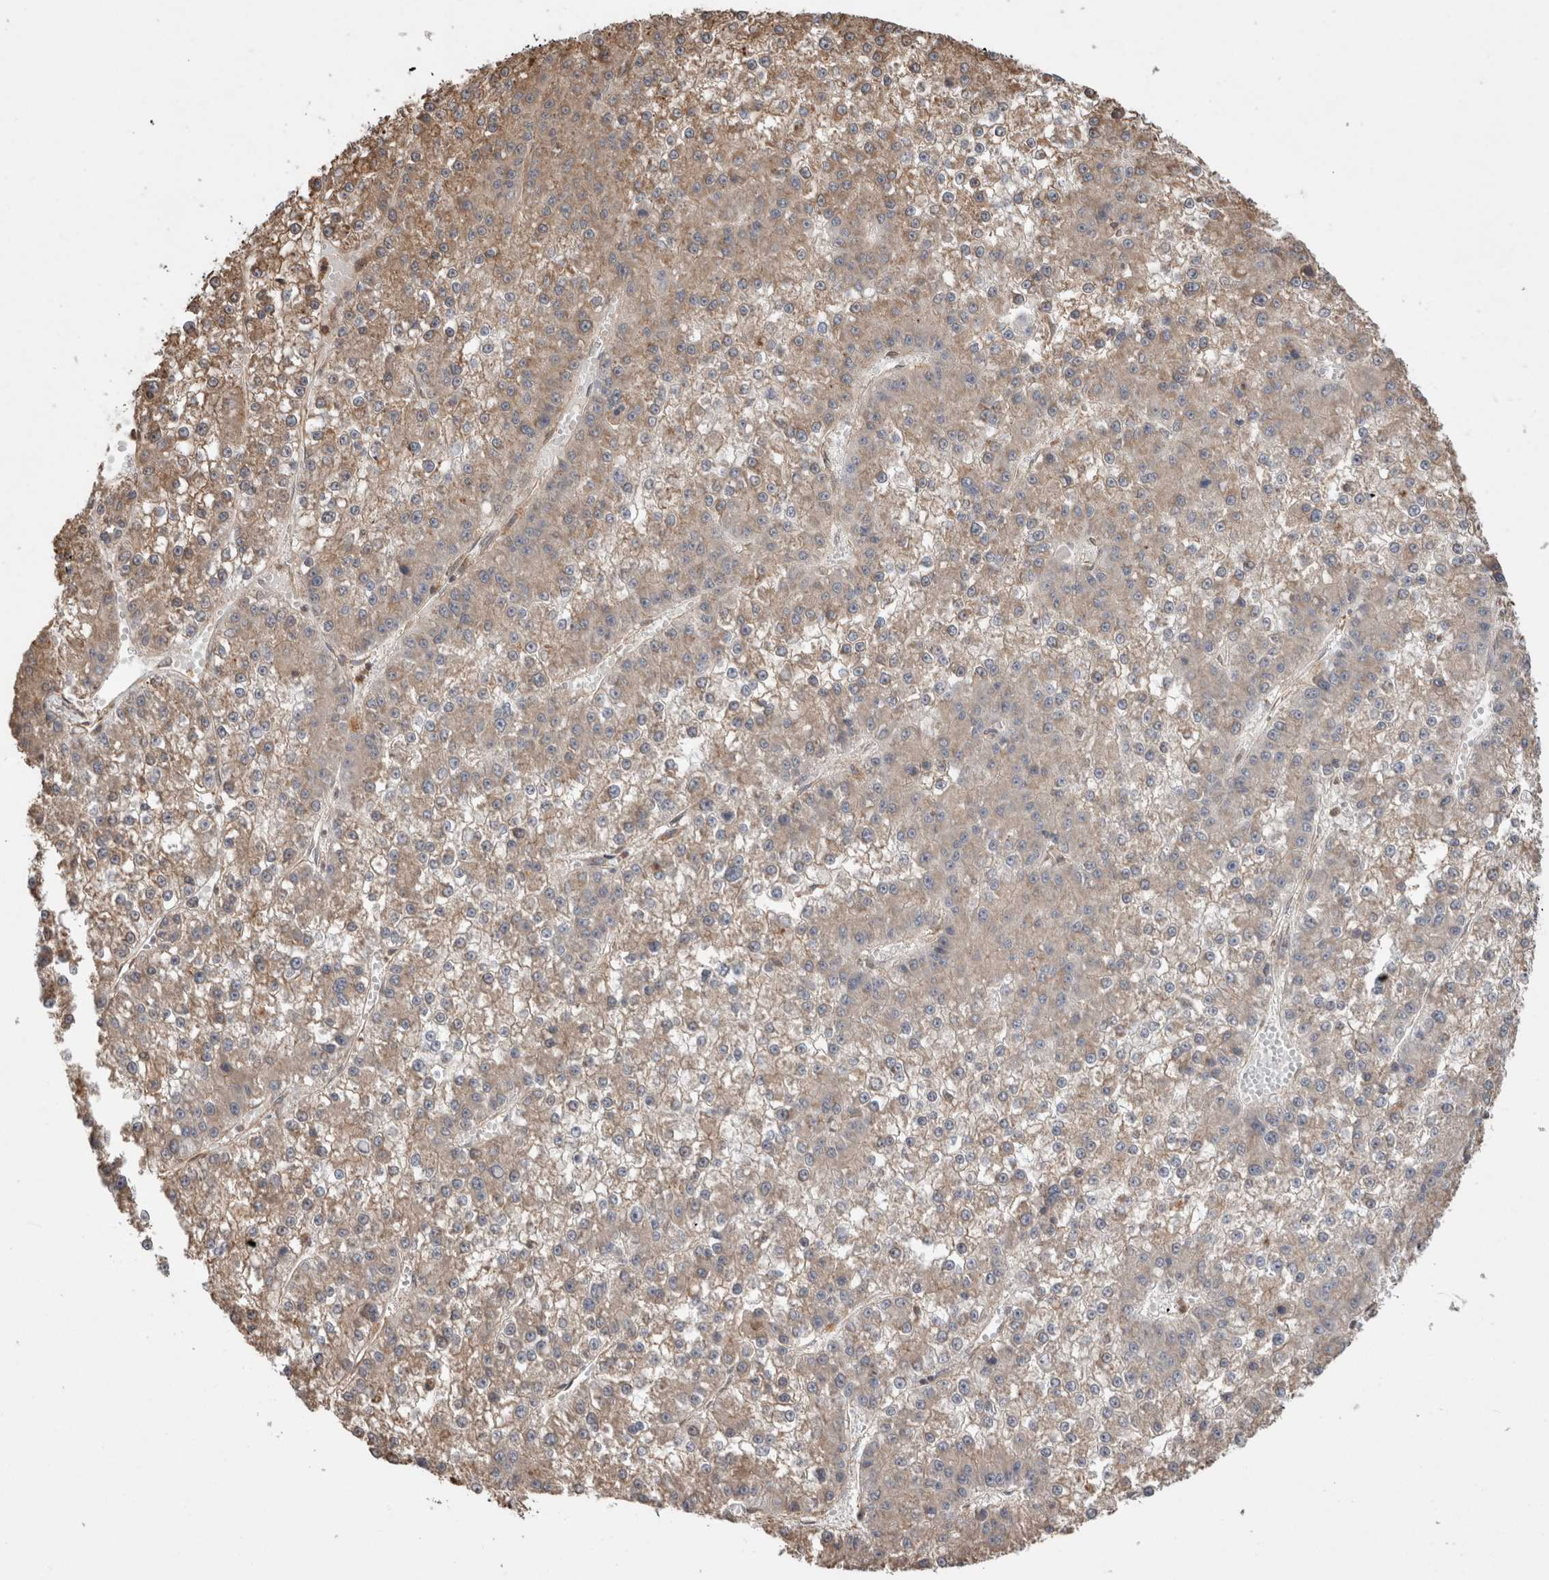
{"staining": {"intensity": "weak", "quantity": ">75%", "location": "cytoplasmic/membranous"}, "tissue": "liver cancer", "cell_type": "Tumor cells", "image_type": "cancer", "snomed": [{"axis": "morphology", "description": "Carcinoma, Hepatocellular, NOS"}, {"axis": "topography", "description": "Liver"}], "caption": "Liver cancer (hepatocellular carcinoma) stained with DAB (3,3'-diaminobenzidine) IHC shows low levels of weak cytoplasmic/membranous expression in approximately >75% of tumor cells.", "gene": "TRIM5", "patient": {"sex": "female", "age": 73}}